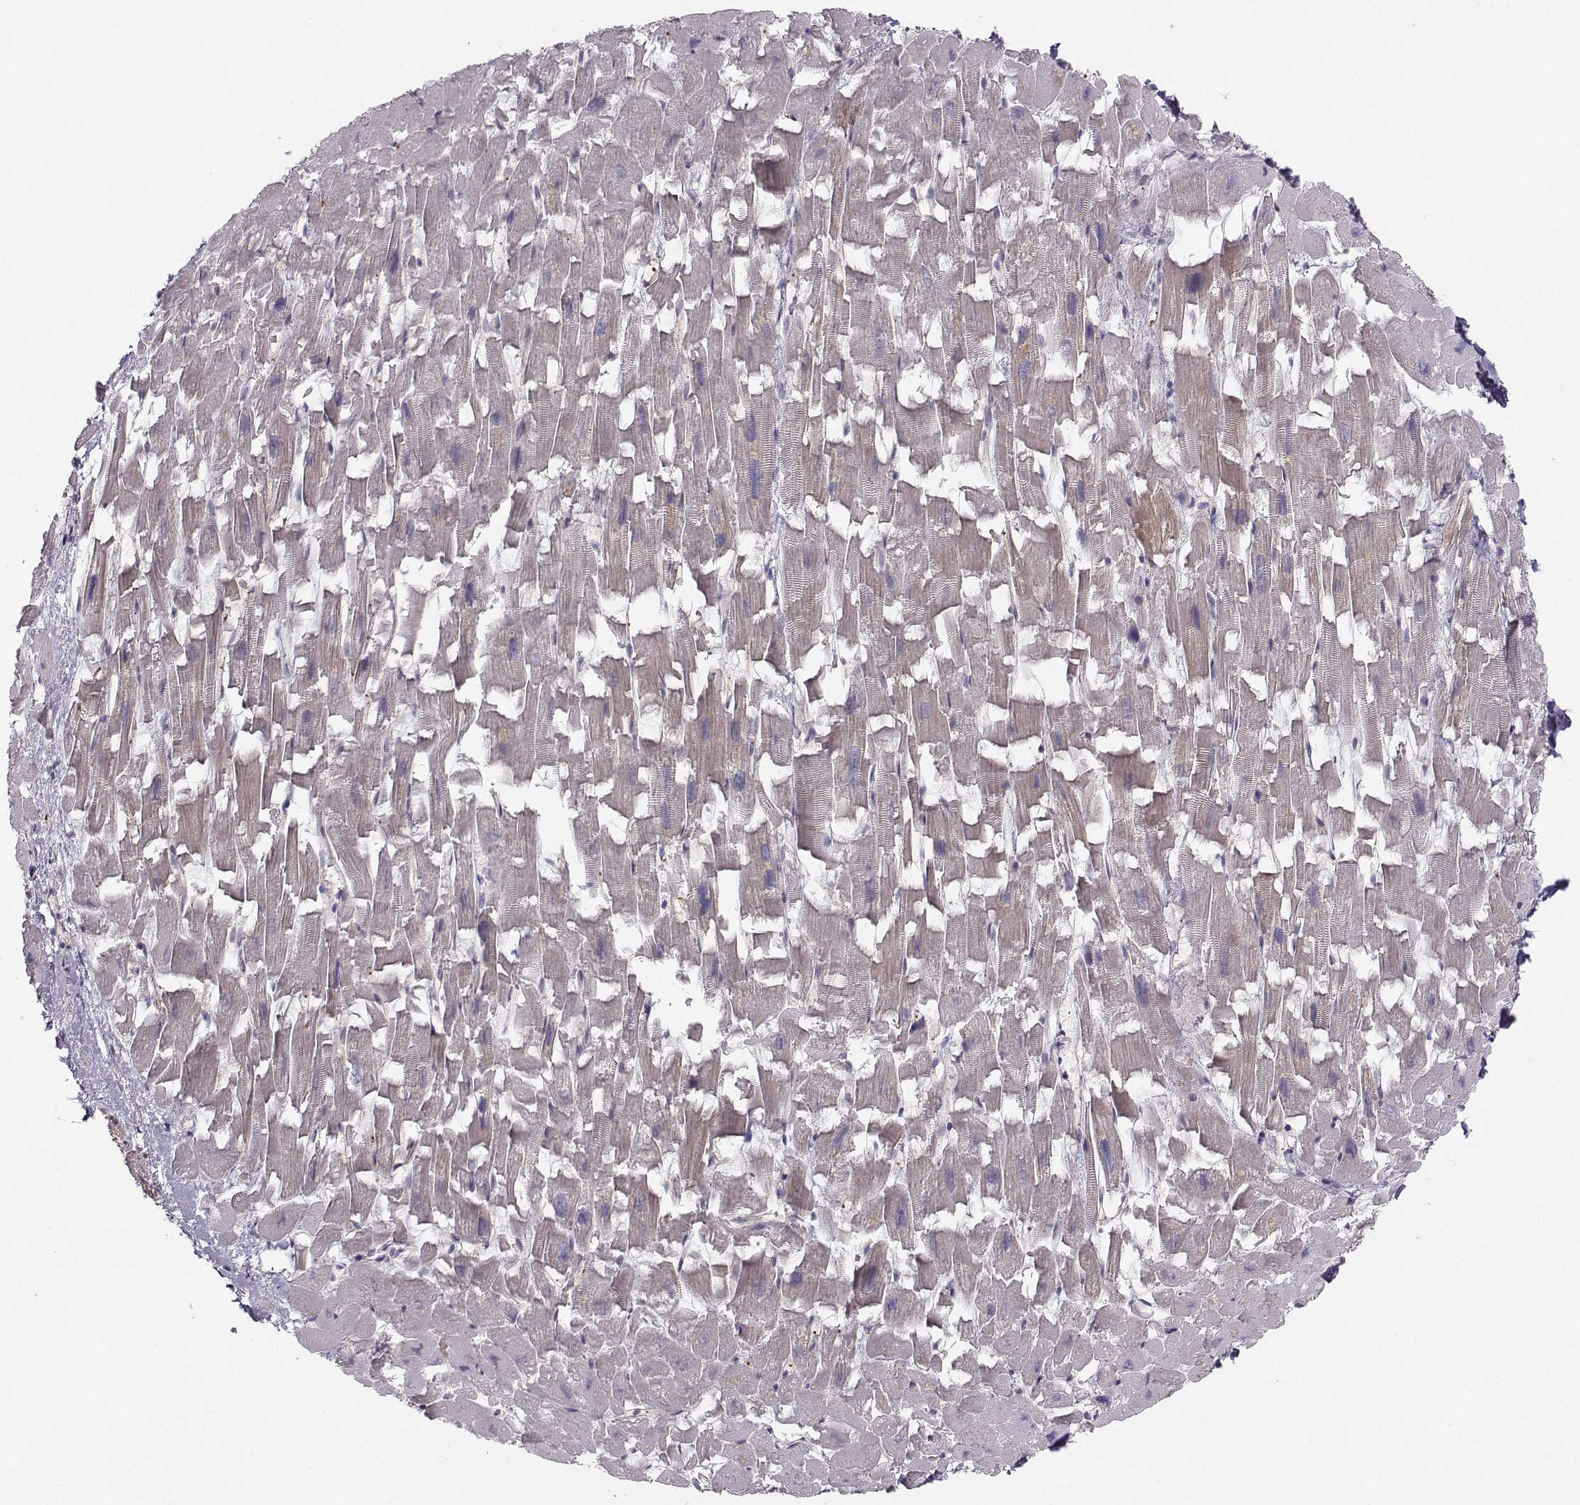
{"staining": {"intensity": "moderate", "quantity": "25%-75%", "location": "cytoplasmic/membranous"}, "tissue": "heart muscle", "cell_type": "Cardiomyocytes", "image_type": "normal", "snomed": [{"axis": "morphology", "description": "Normal tissue, NOS"}, {"axis": "topography", "description": "Heart"}], "caption": "A high-resolution micrograph shows immunohistochemistry staining of unremarkable heart muscle, which demonstrates moderate cytoplasmic/membranous expression in about 25%-75% of cardiomyocytes. (IHC, brightfield microscopy, high magnification).", "gene": "ASB16", "patient": {"sex": "female", "age": 64}}